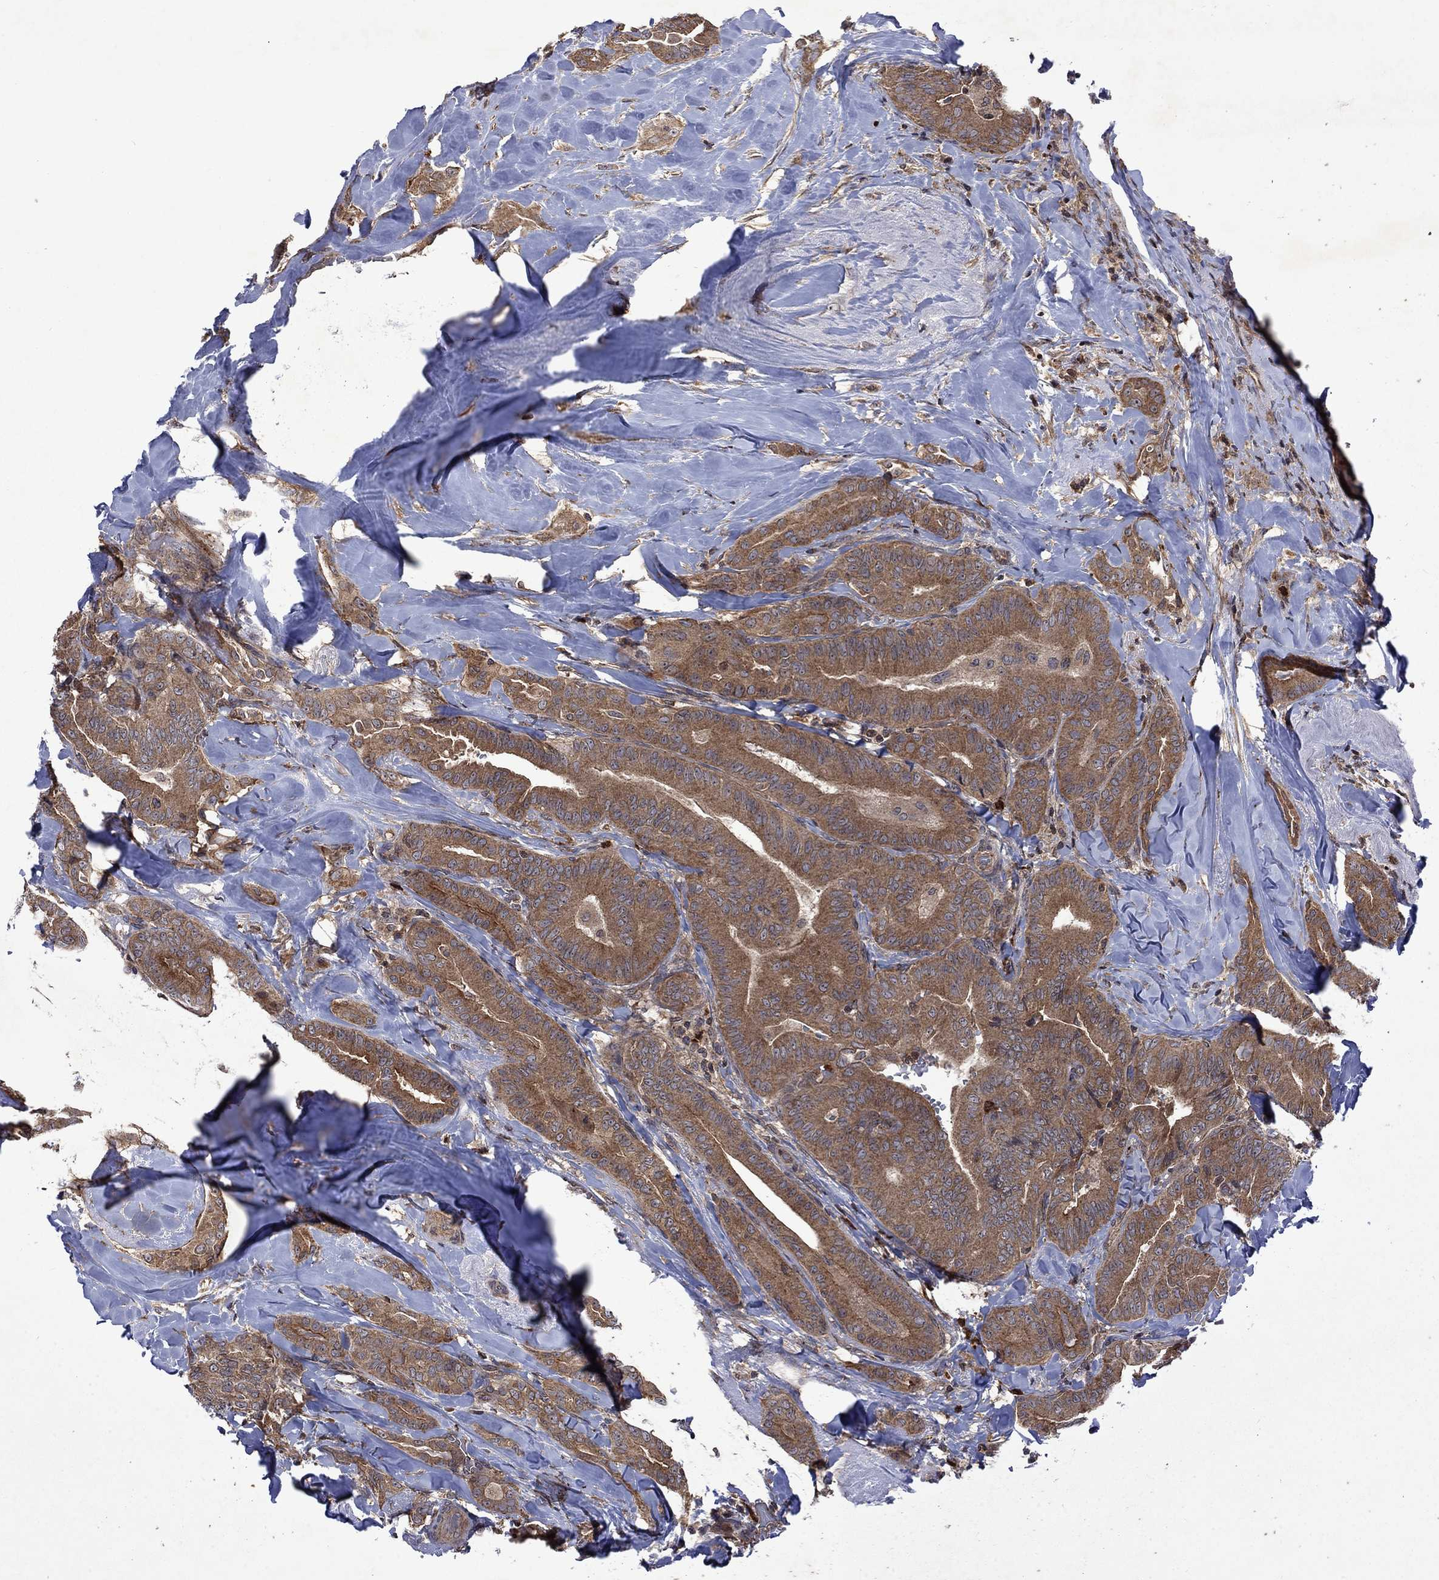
{"staining": {"intensity": "moderate", "quantity": ">75%", "location": "cytoplasmic/membranous"}, "tissue": "thyroid cancer", "cell_type": "Tumor cells", "image_type": "cancer", "snomed": [{"axis": "morphology", "description": "Papillary adenocarcinoma, NOS"}, {"axis": "topography", "description": "Thyroid gland"}], "caption": "Papillary adenocarcinoma (thyroid) tissue reveals moderate cytoplasmic/membranous expression in about >75% of tumor cells, visualized by immunohistochemistry. (IHC, brightfield microscopy, high magnification).", "gene": "TMEM33", "patient": {"sex": "male", "age": 61}}